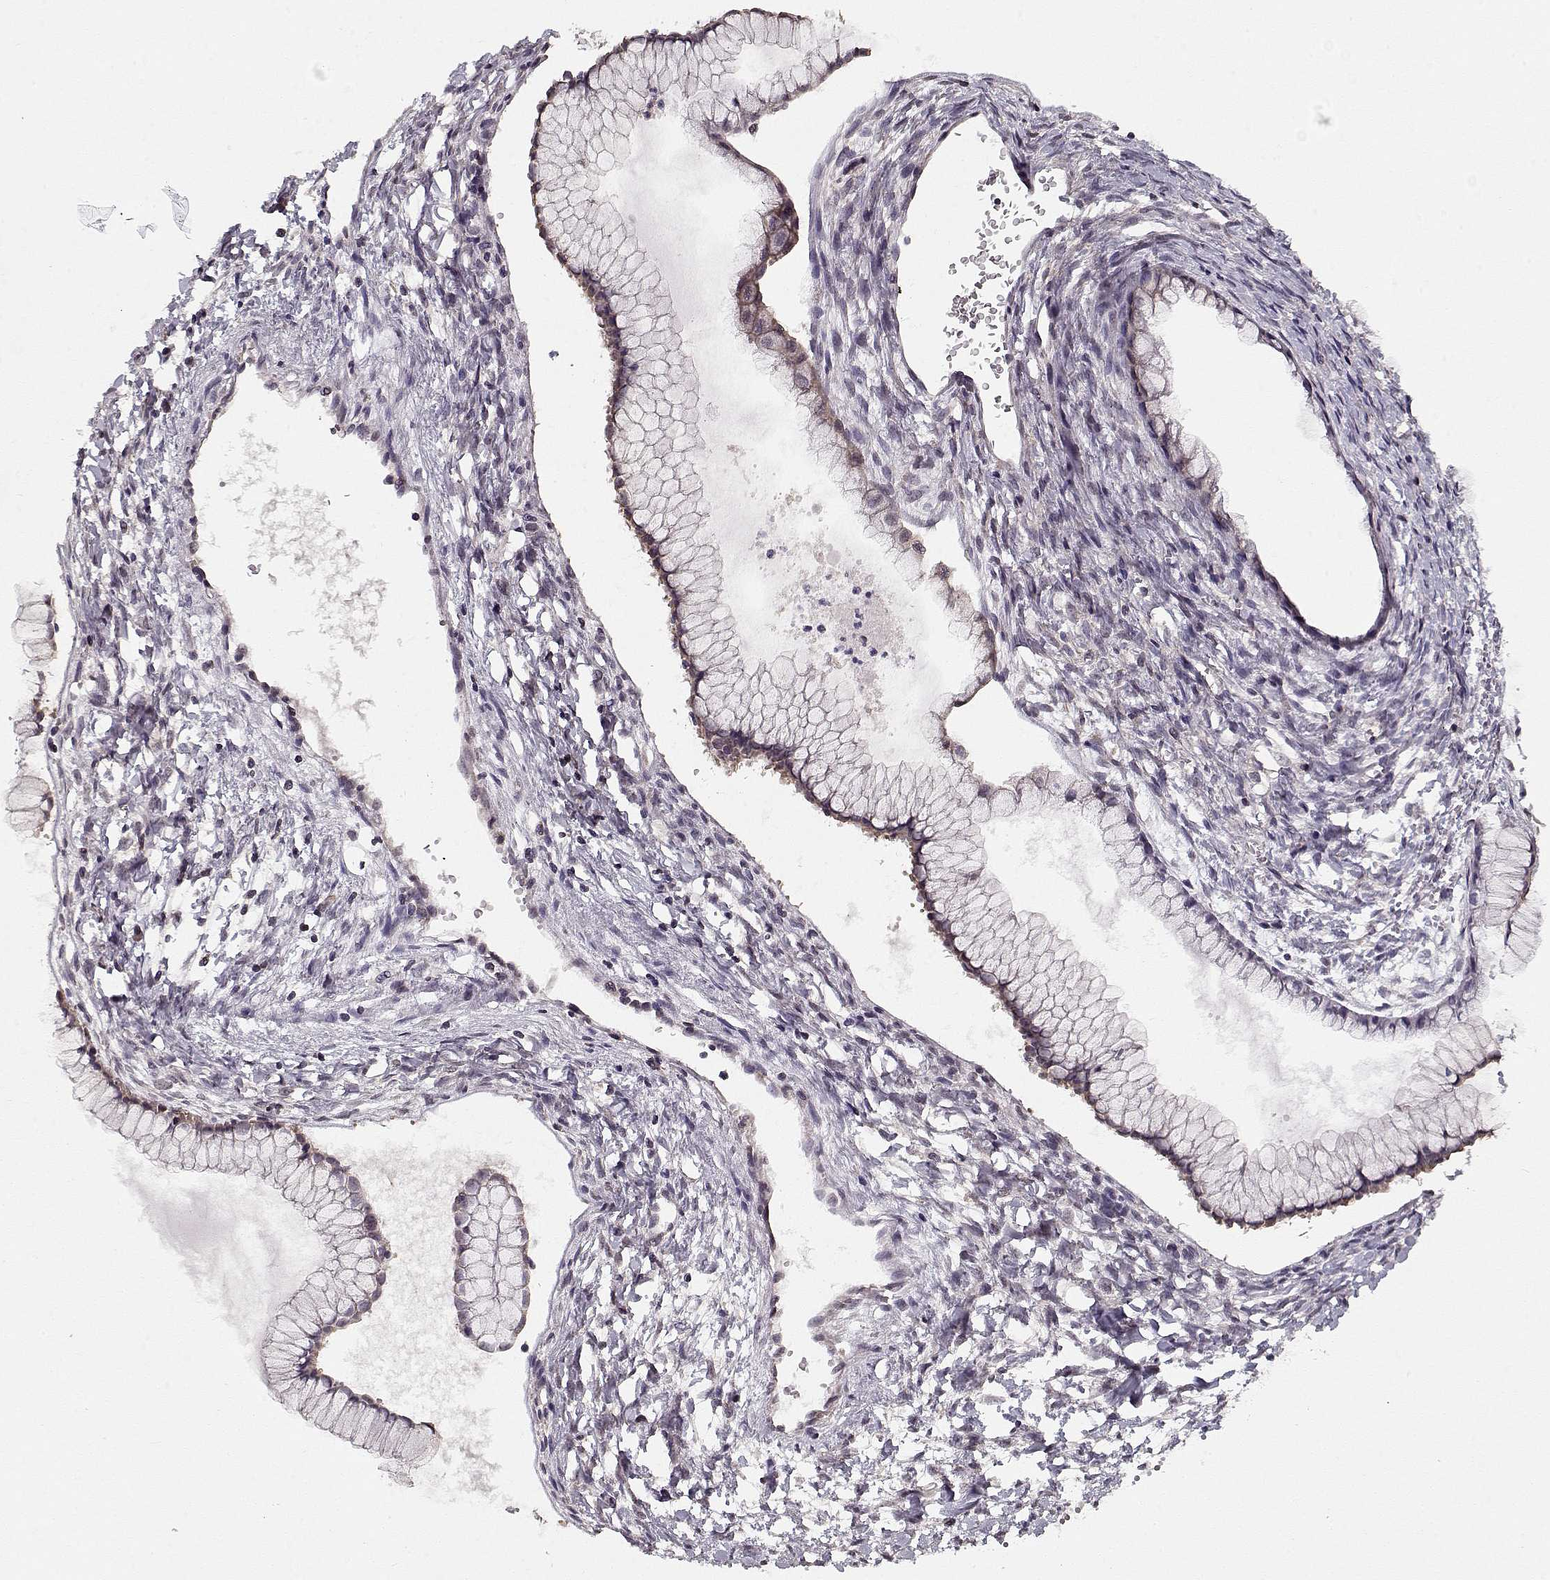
{"staining": {"intensity": "negative", "quantity": "none", "location": "none"}, "tissue": "ovarian cancer", "cell_type": "Tumor cells", "image_type": "cancer", "snomed": [{"axis": "morphology", "description": "Cystadenocarcinoma, mucinous, NOS"}, {"axis": "topography", "description": "Ovary"}], "caption": "Tumor cells are negative for protein expression in human ovarian cancer (mucinous cystadenocarcinoma).", "gene": "TESPA1", "patient": {"sex": "female", "age": 41}}